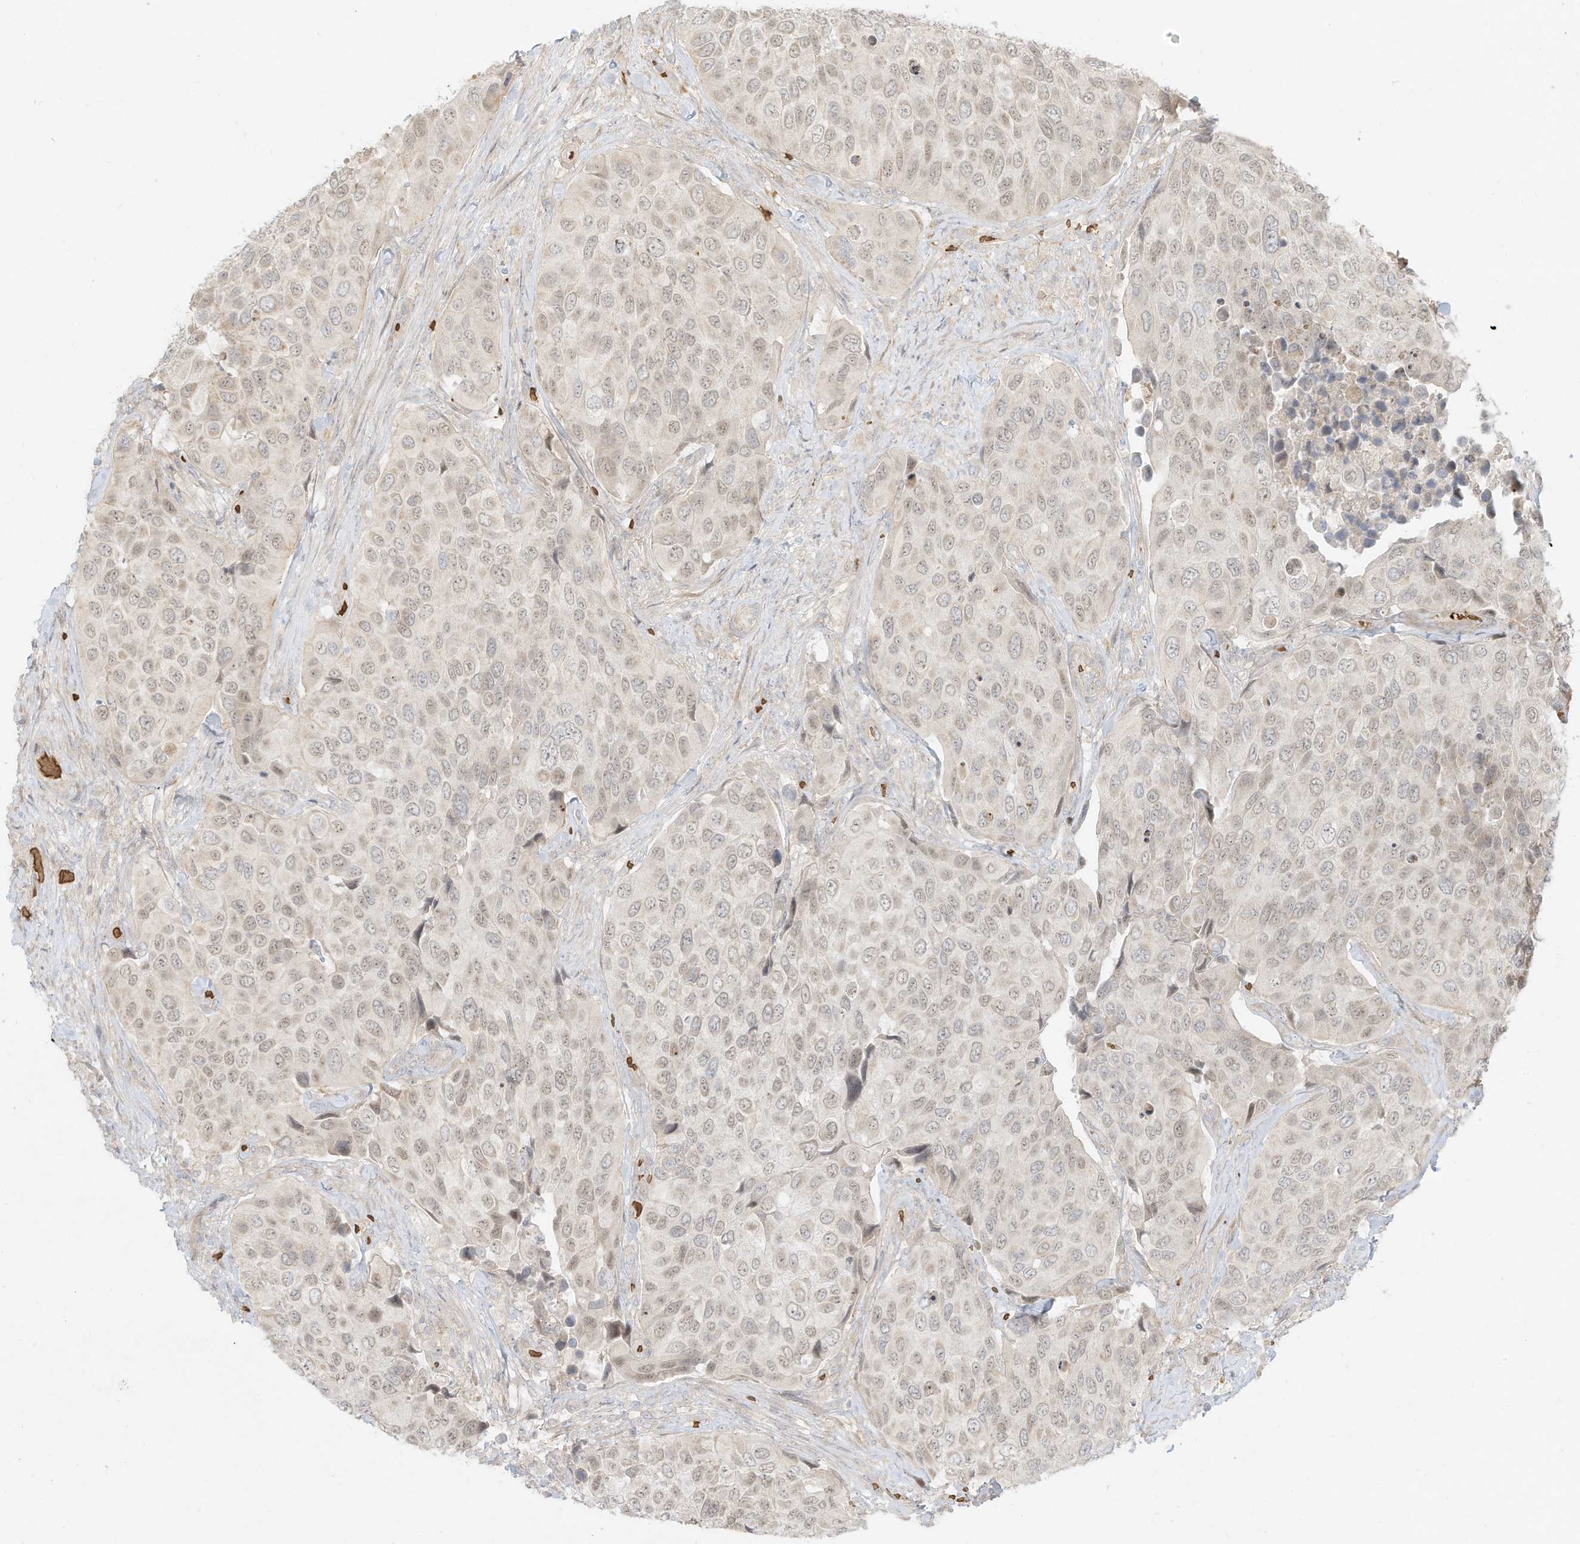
{"staining": {"intensity": "weak", "quantity": ">75%", "location": "nuclear"}, "tissue": "urothelial cancer", "cell_type": "Tumor cells", "image_type": "cancer", "snomed": [{"axis": "morphology", "description": "Urothelial carcinoma, High grade"}, {"axis": "topography", "description": "Urinary bladder"}], "caption": "Immunohistochemistry photomicrograph of high-grade urothelial carcinoma stained for a protein (brown), which exhibits low levels of weak nuclear positivity in approximately >75% of tumor cells.", "gene": "OFD1", "patient": {"sex": "male", "age": 74}}